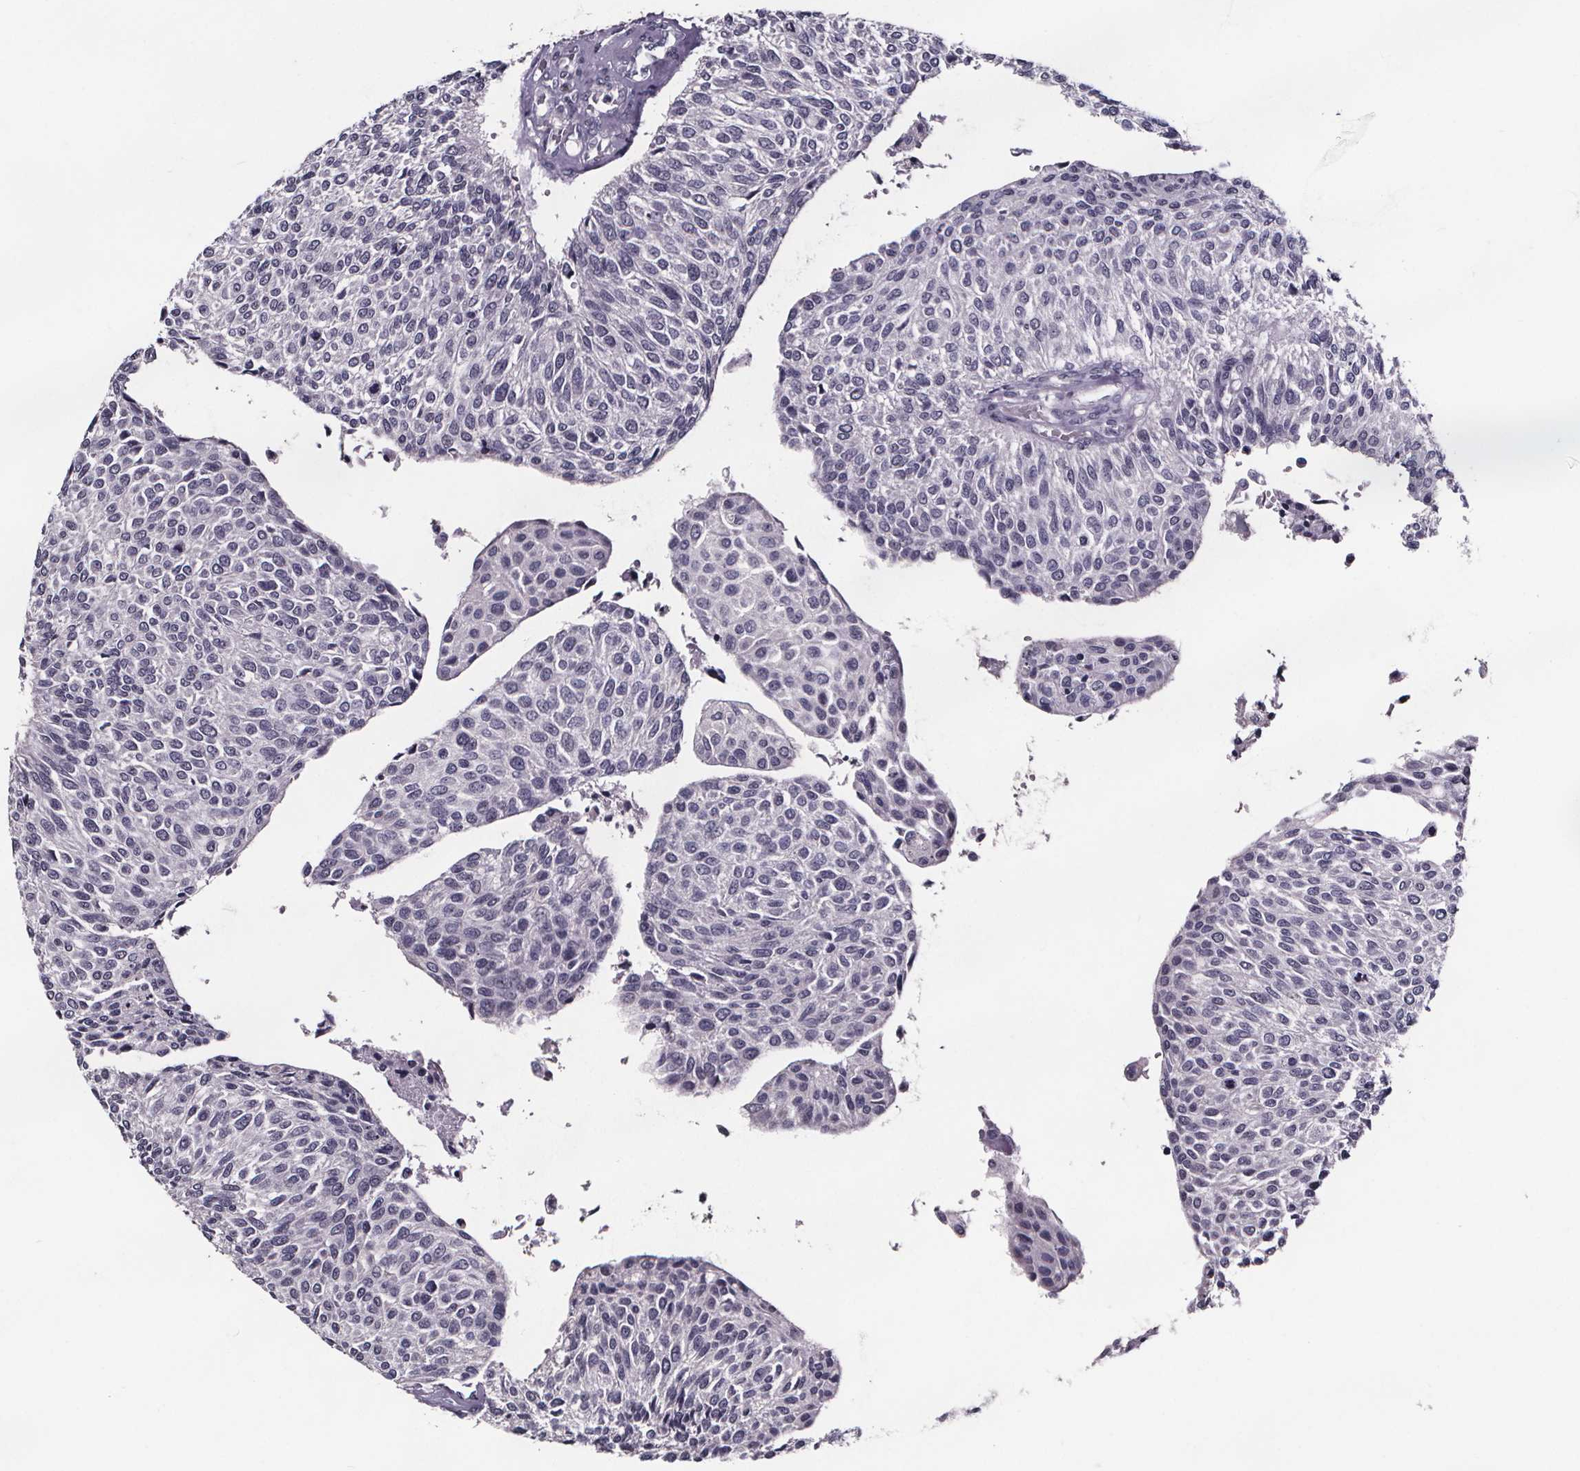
{"staining": {"intensity": "negative", "quantity": "none", "location": "none"}, "tissue": "urothelial cancer", "cell_type": "Tumor cells", "image_type": "cancer", "snomed": [{"axis": "morphology", "description": "Urothelial carcinoma, NOS"}, {"axis": "topography", "description": "Urinary bladder"}], "caption": "An immunohistochemistry (IHC) micrograph of urothelial cancer is shown. There is no staining in tumor cells of urothelial cancer. (DAB (3,3'-diaminobenzidine) immunohistochemistry (IHC) with hematoxylin counter stain).", "gene": "AR", "patient": {"sex": "male", "age": 55}}